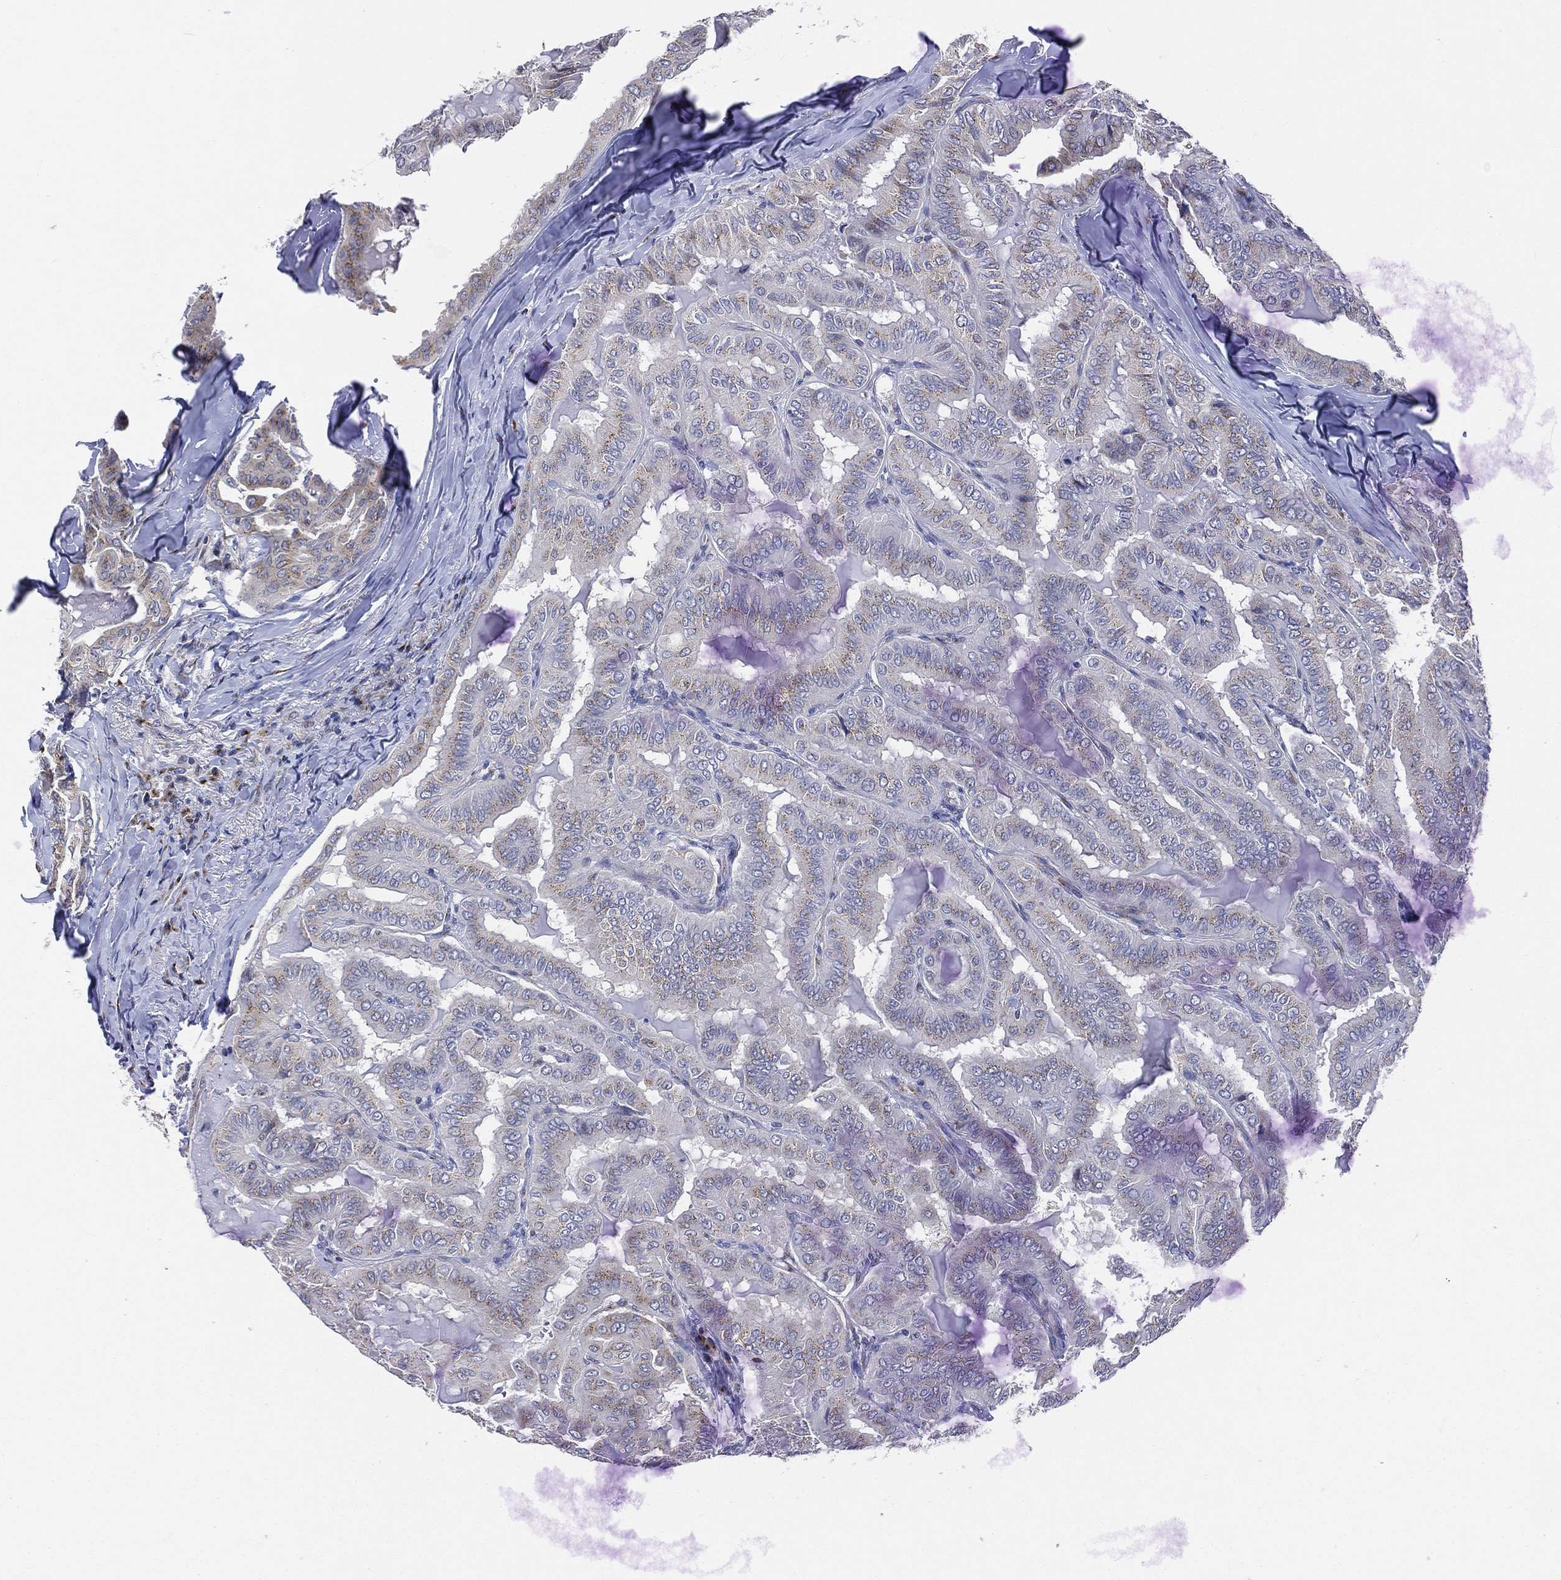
{"staining": {"intensity": "moderate", "quantity": "<25%", "location": "cytoplasmic/membranous"}, "tissue": "thyroid cancer", "cell_type": "Tumor cells", "image_type": "cancer", "snomed": [{"axis": "morphology", "description": "Papillary adenocarcinoma, NOS"}, {"axis": "topography", "description": "Thyroid gland"}], "caption": "Brown immunohistochemical staining in human thyroid cancer (papillary adenocarcinoma) shows moderate cytoplasmic/membranous expression in about <25% of tumor cells.", "gene": "TICAM1", "patient": {"sex": "female", "age": 68}}